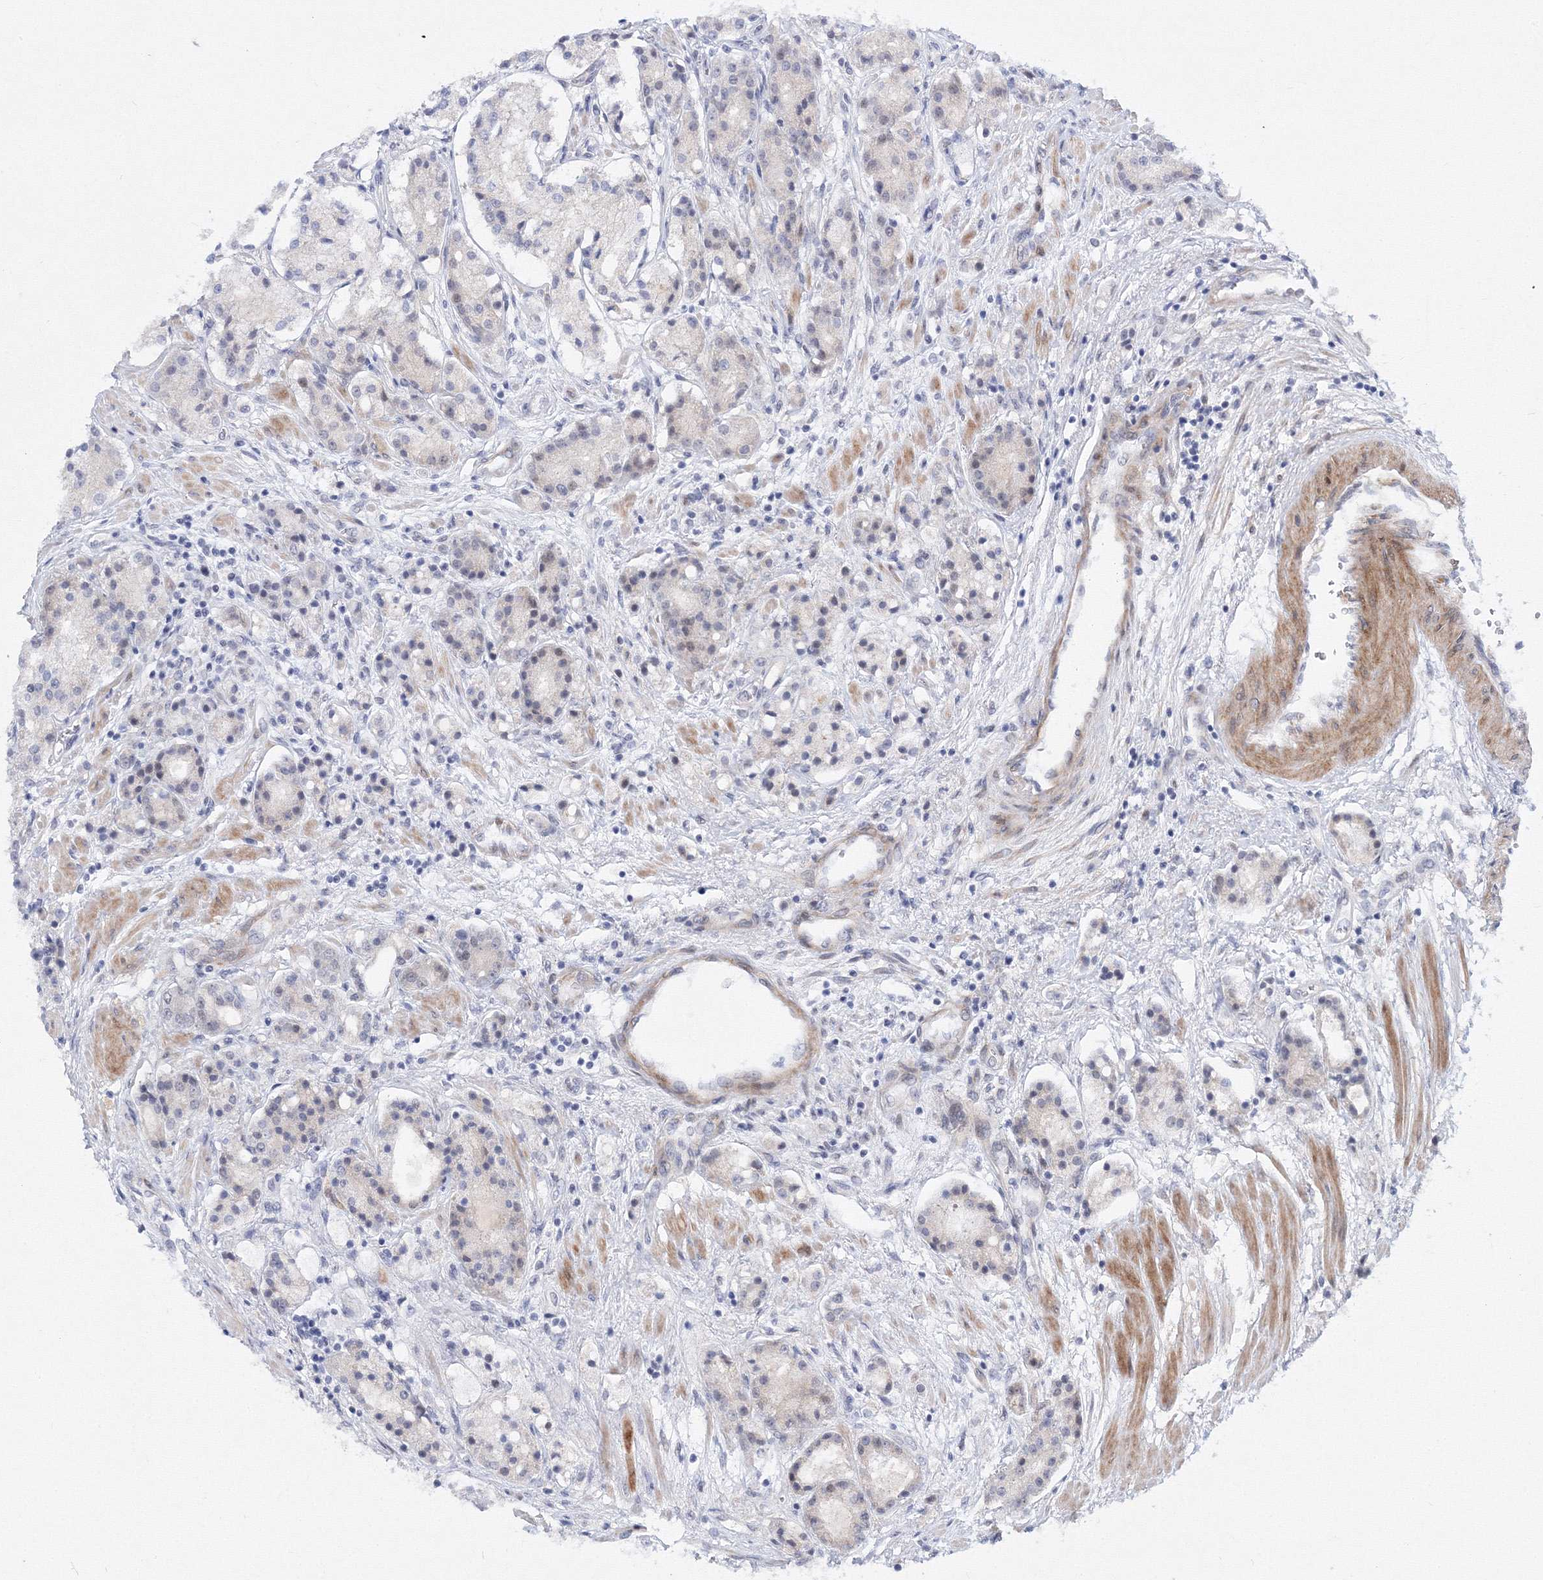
{"staining": {"intensity": "negative", "quantity": "none", "location": "none"}, "tissue": "prostate cancer", "cell_type": "Tumor cells", "image_type": "cancer", "snomed": [{"axis": "morphology", "description": "Adenocarcinoma, High grade"}, {"axis": "topography", "description": "Prostate"}], "caption": "DAB immunohistochemical staining of prostate adenocarcinoma (high-grade) exhibits no significant expression in tumor cells.", "gene": "C11orf52", "patient": {"sex": "male", "age": 60}}